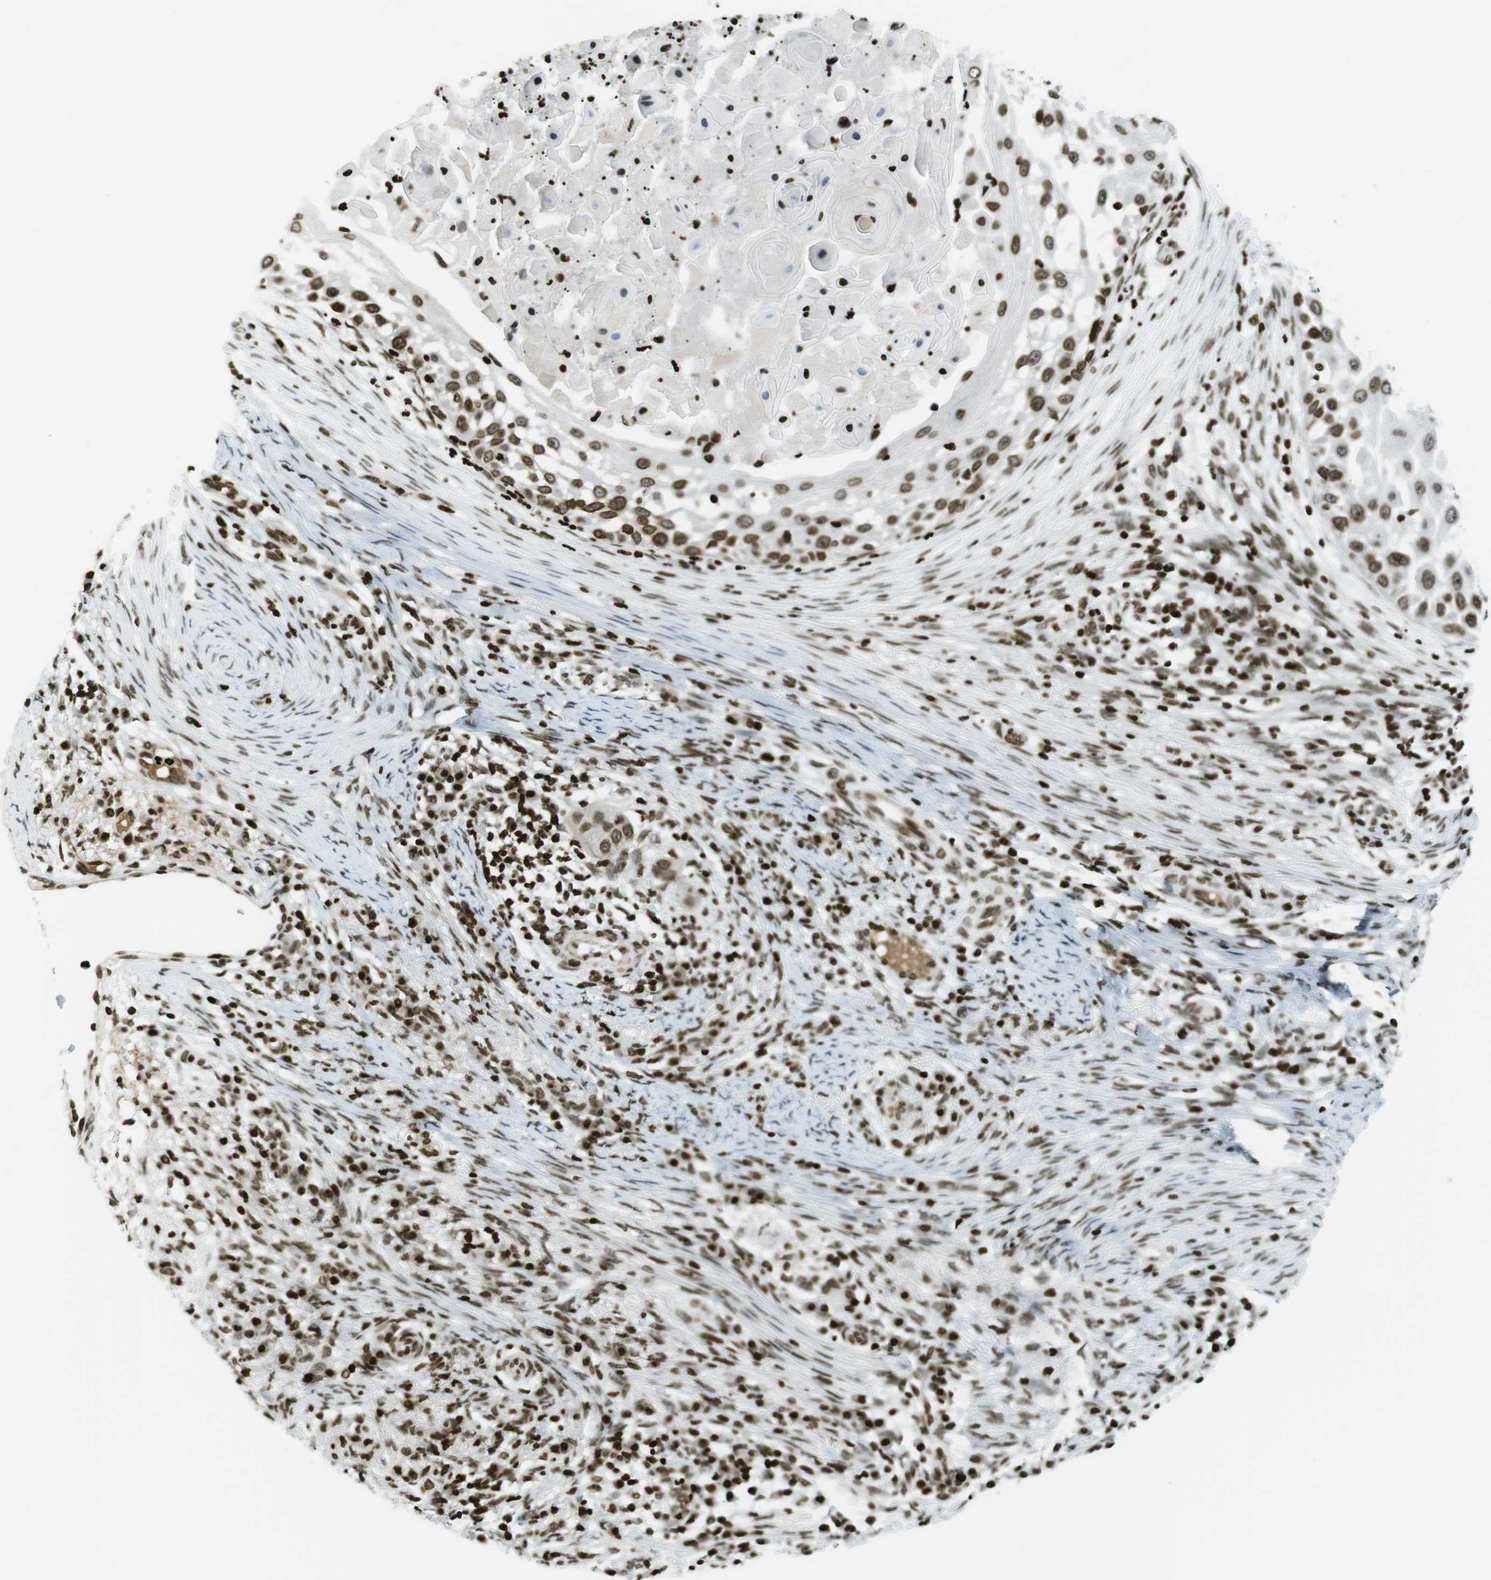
{"staining": {"intensity": "strong", "quantity": ">75%", "location": "nuclear"}, "tissue": "skin cancer", "cell_type": "Tumor cells", "image_type": "cancer", "snomed": [{"axis": "morphology", "description": "Squamous cell carcinoma, NOS"}, {"axis": "topography", "description": "Skin"}], "caption": "Immunohistochemical staining of human skin cancer (squamous cell carcinoma) shows strong nuclear protein staining in approximately >75% of tumor cells.", "gene": "H2AC8", "patient": {"sex": "female", "age": 44}}